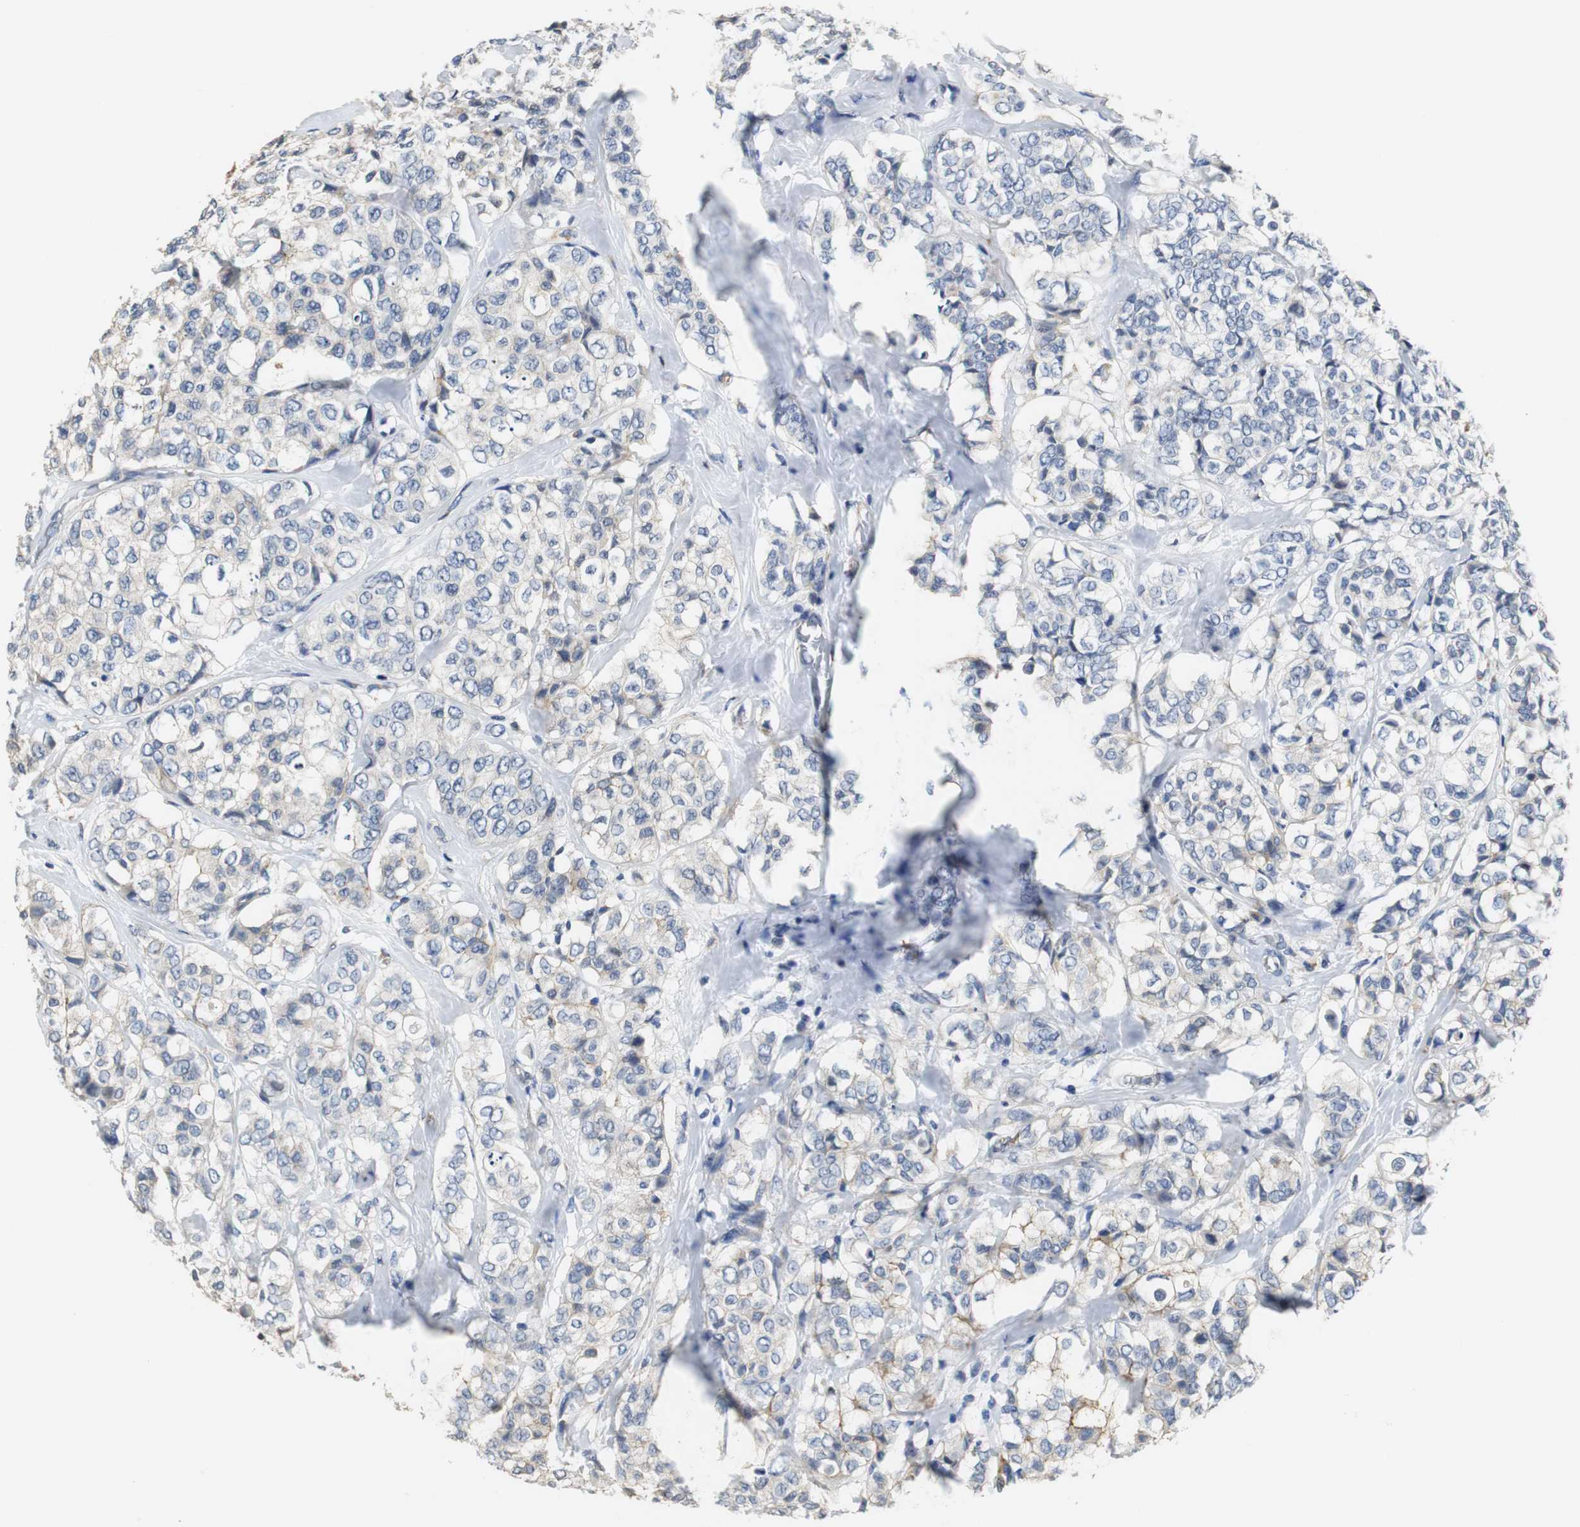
{"staining": {"intensity": "negative", "quantity": "none", "location": "none"}, "tissue": "breast cancer", "cell_type": "Tumor cells", "image_type": "cancer", "snomed": [{"axis": "morphology", "description": "Lobular carcinoma"}, {"axis": "topography", "description": "Breast"}], "caption": "There is no significant positivity in tumor cells of breast lobular carcinoma.", "gene": "PCK1", "patient": {"sex": "female", "age": 60}}